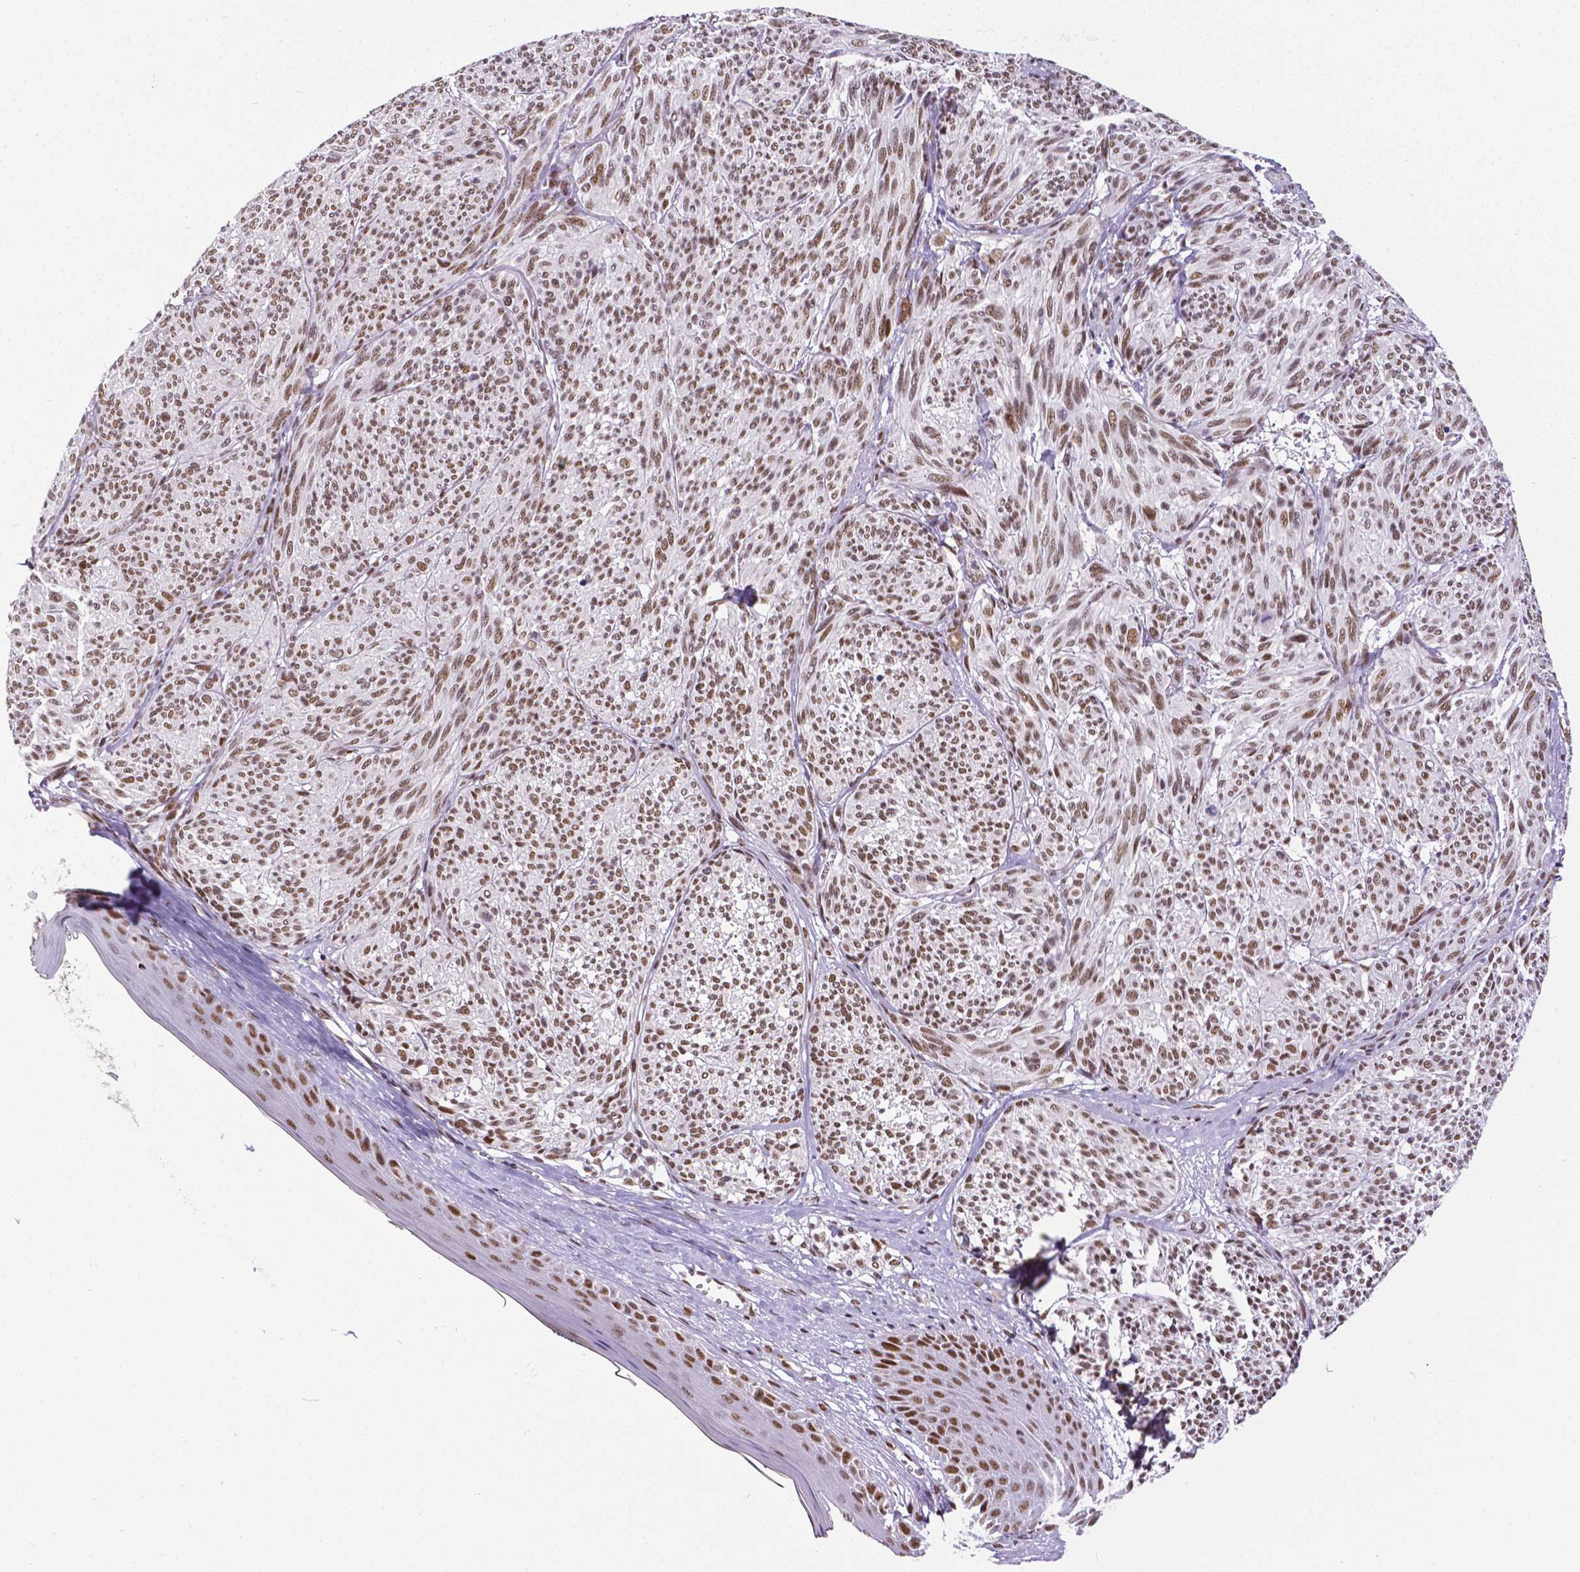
{"staining": {"intensity": "moderate", "quantity": ">75%", "location": "nuclear"}, "tissue": "melanoma", "cell_type": "Tumor cells", "image_type": "cancer", "snomed": [{"axis": "morphology", "description": "Malignant melanoma, NOS"}, {"axis": "topography", "description": "Skin"}], "caption": "Protein expression analysis of malignant melanoma demonstrates moderate nuclear positivity in approximately >75% of tumor cells.", "gene": "REST", "patient": {"sex": "male", "age": 79}}